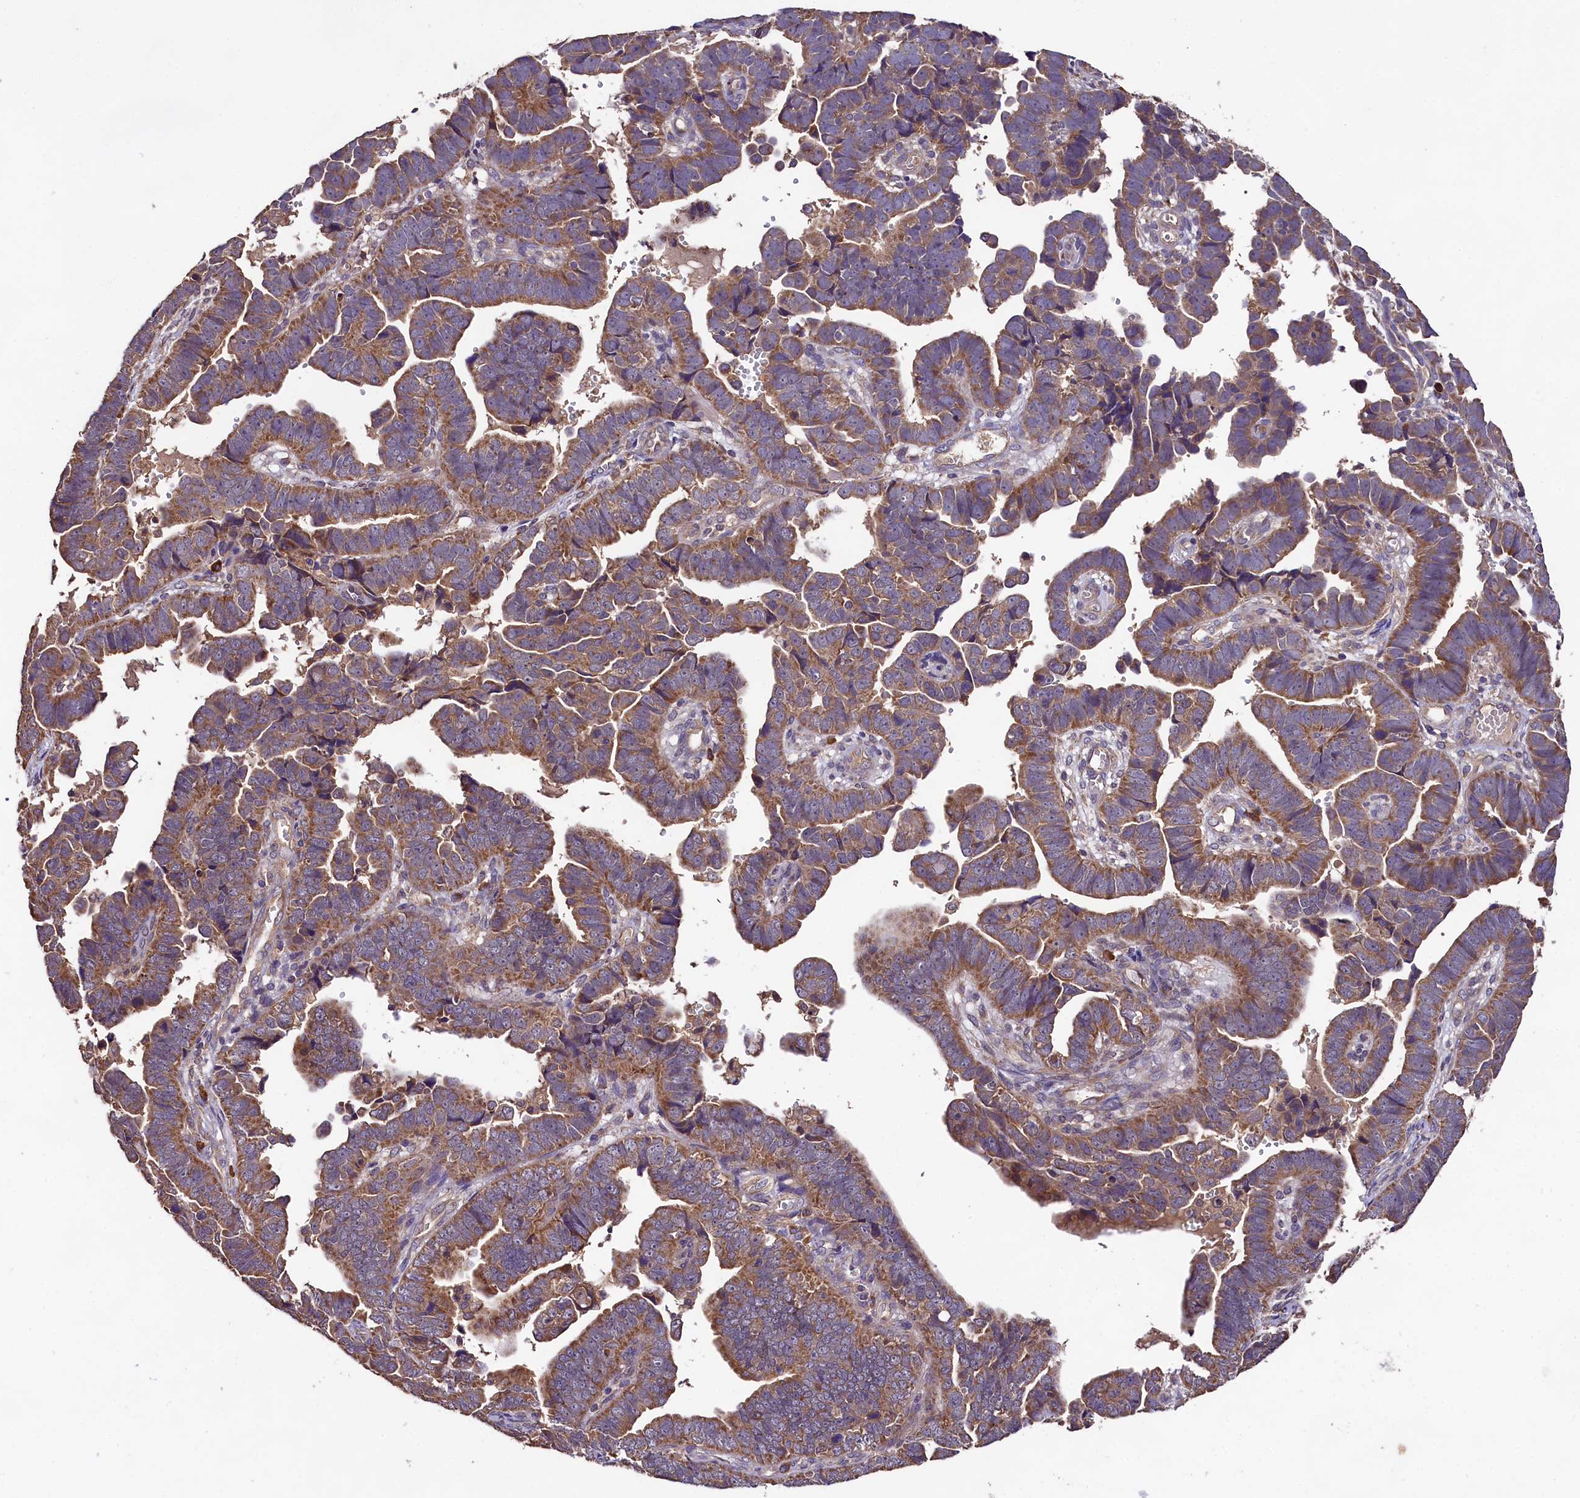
{"staining": {"intensity": "moderate", "quantity": ">75%", "location": "cytoplasmic/membranous"}, "tissue": "endometrial cancer", "cell_type": "Tumor cells", "image_type": "cancer", "snomed": [{"axis": "morphology", "description": "Adenocarcinoma, NOS"}, {"axis": "topography", "description": "Endometrium"}], "caption": "Moderate cytoplasmic/membranous expression for a protein is present in about >75% of tumor cells of endometrial cancer (adenocarcinoma) using IHC.", "gene": "ENKD1", "patient": {"sex": "female", "age": 75}}